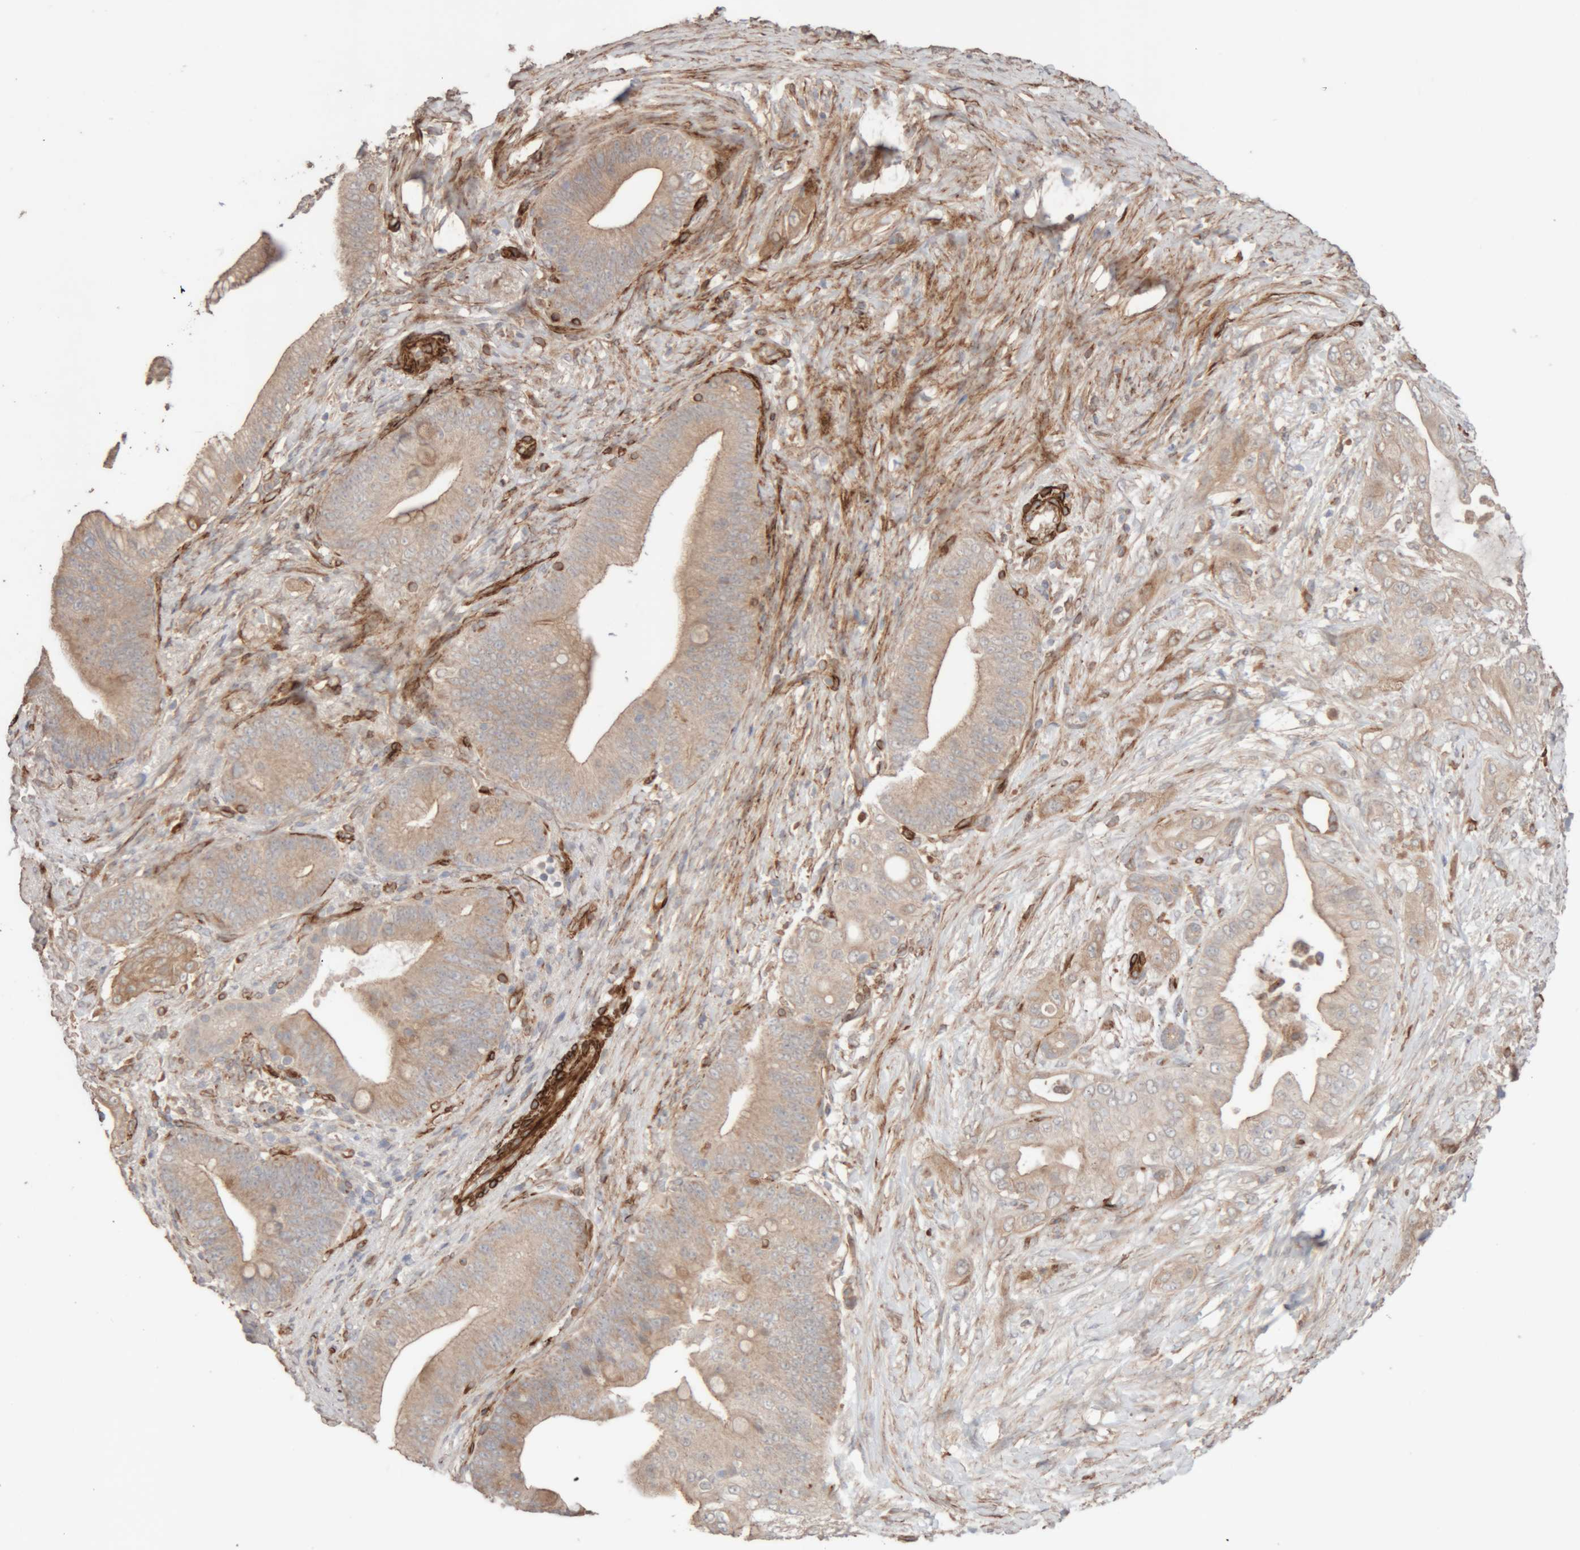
{"staining": {"intensity": "weak", "quantity": "25%-75%", "location": "cytoplasmic/membranous"}, "tissue": "pancreatic cancer", "cell_type": "Tumor cells", "image_type": "cancer", "snomed": [{"axis": "morphology", "description": "Adenocarcinoma, NOS"}, {"axis": "topography", "description": "Pancreas"}], "caption": "Protein staining exhibits weak cytoplasmic/membranous staining in about 25%-75% of tumor cells in pancreatic cancer (adenocarcinoma). Nuclei are stained in blue.", "gene": "RAB32", "patient": {"sex": "male", "age": 53}}